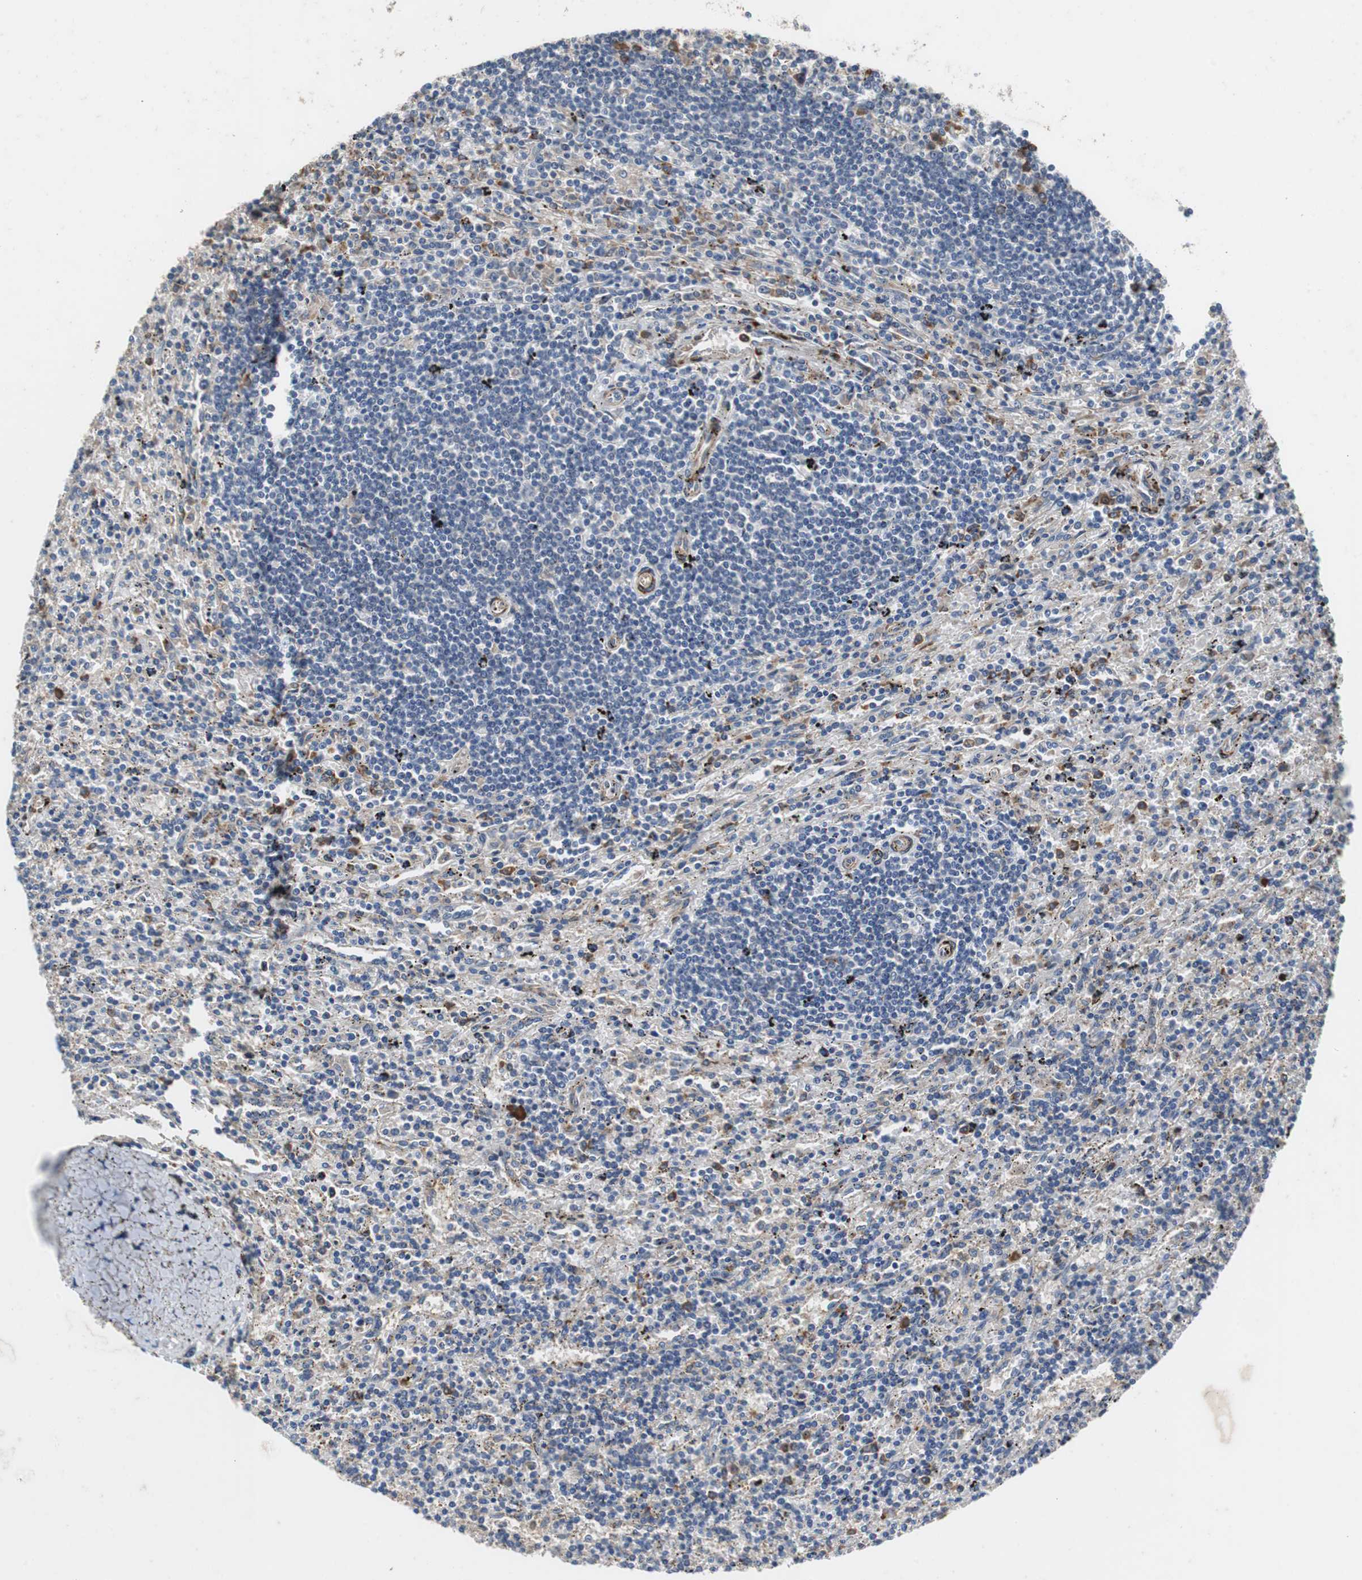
{"staining": {"intensity": "negative", "quantity": "none", "location": "none"}, "tissue": "lymphoma", "cell_type": "Tumor cells", "image_type": "cancer", "snomed": [{"axis": "morphology", "description": "Malignant lymphoma, non-Hodgkin's type, Low grade"}, {"axis": "topography", "description": "Spleen"}], "caption": "The photomicrograph demonstrates no staining of tumor cells in lymphoma.", "gene": "SORT1", "patient": {"sex": "male", "age": 76}}